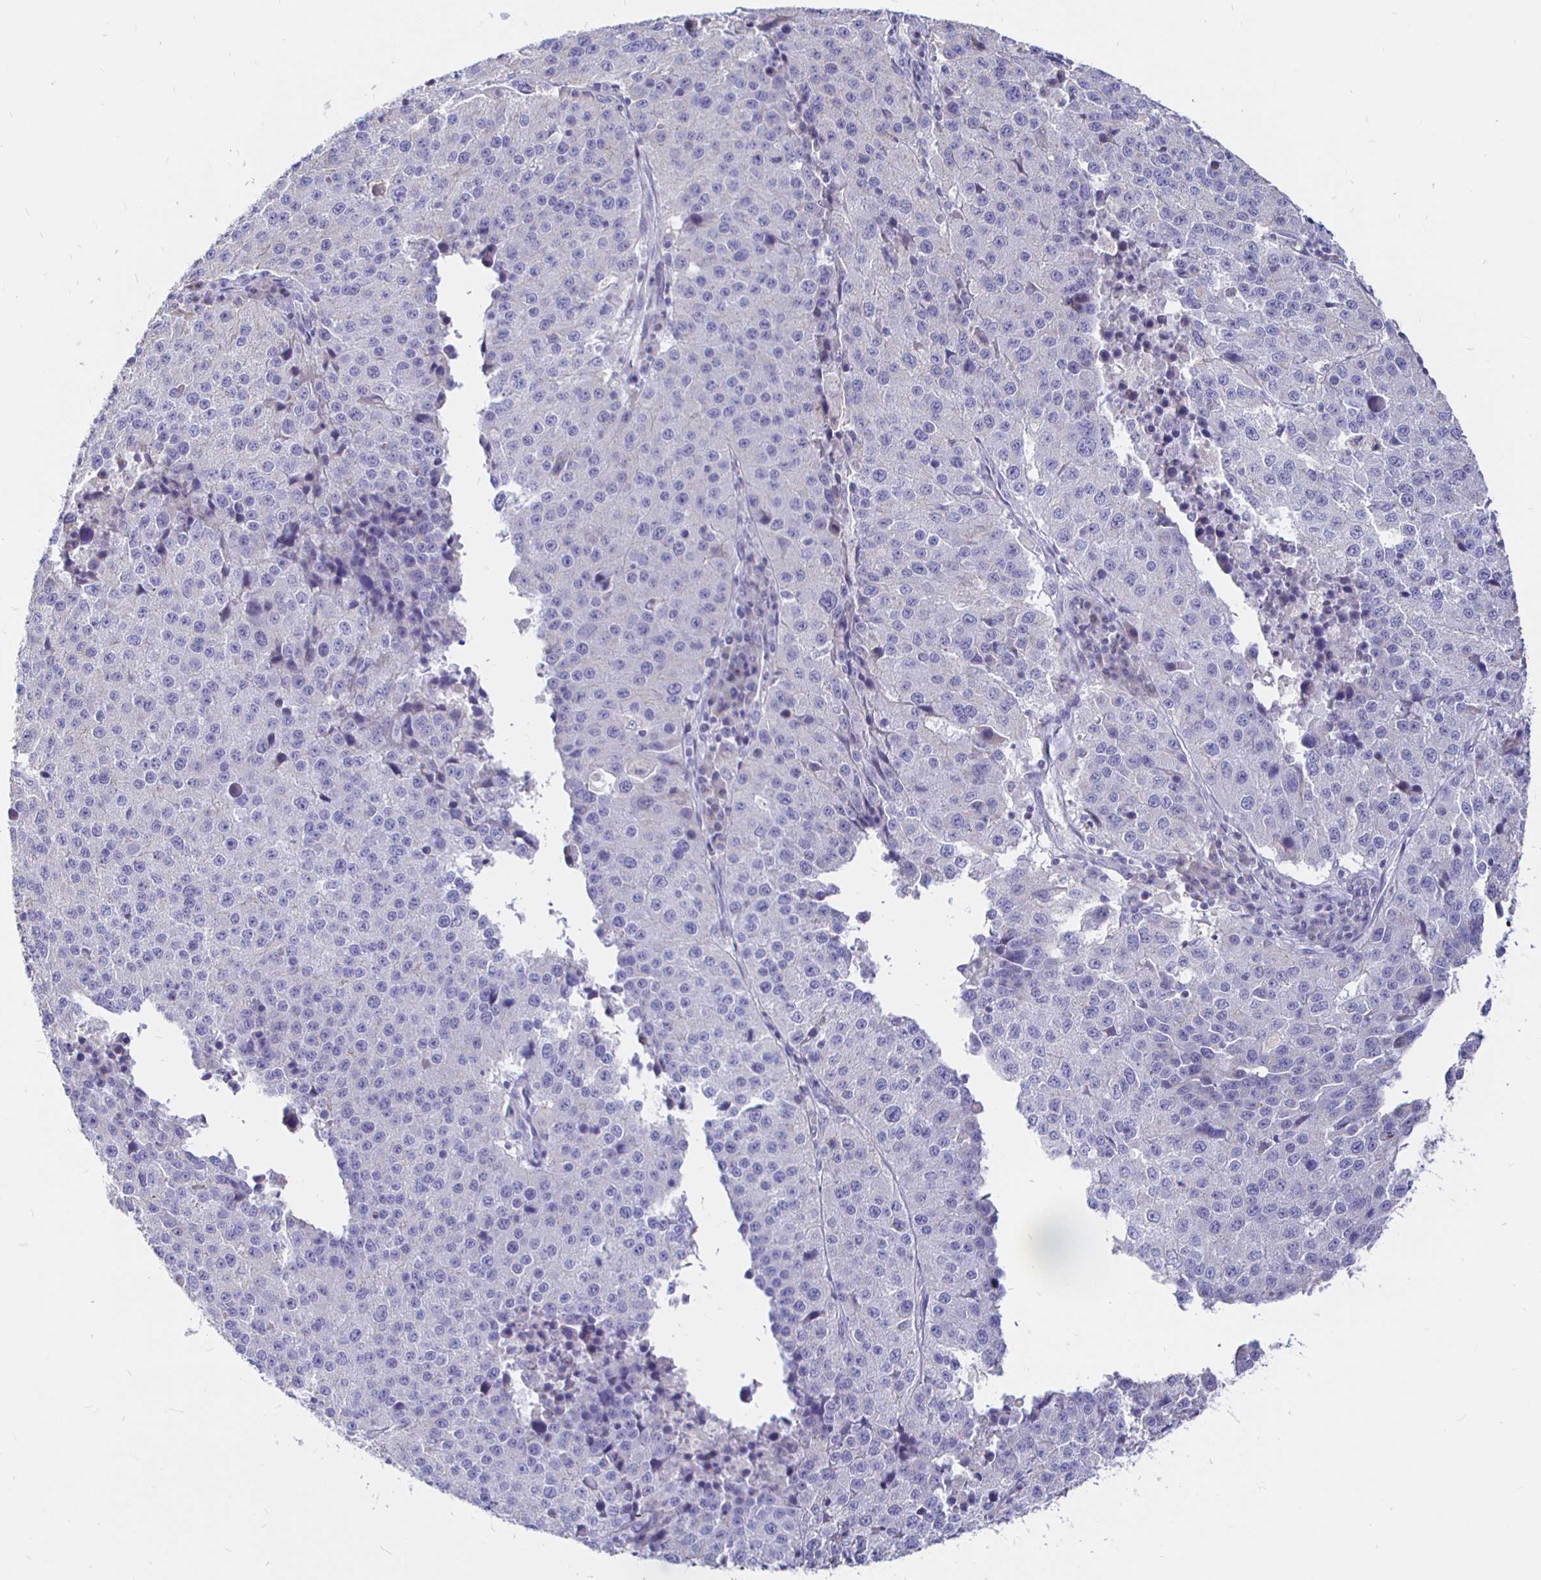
{"staining": {"intensity": "negative", "quantity": "none", "location": "none"}, "tissue": "stomach cancer", "cell_type": "Tumor cells", "image_type": "cancer", "snomed": [{"axis": "morphology", "description": "Adenocarcinoma, NOS"}, {"axis": "topography", "description": "Stomach"}], "caption": "The IHC image has no significant positivity in tumor cells of stomach cancer (adenocarcinoma) tissue.", "gene": "NECAB1", "patient": {"sex": "male", "age": 71}}